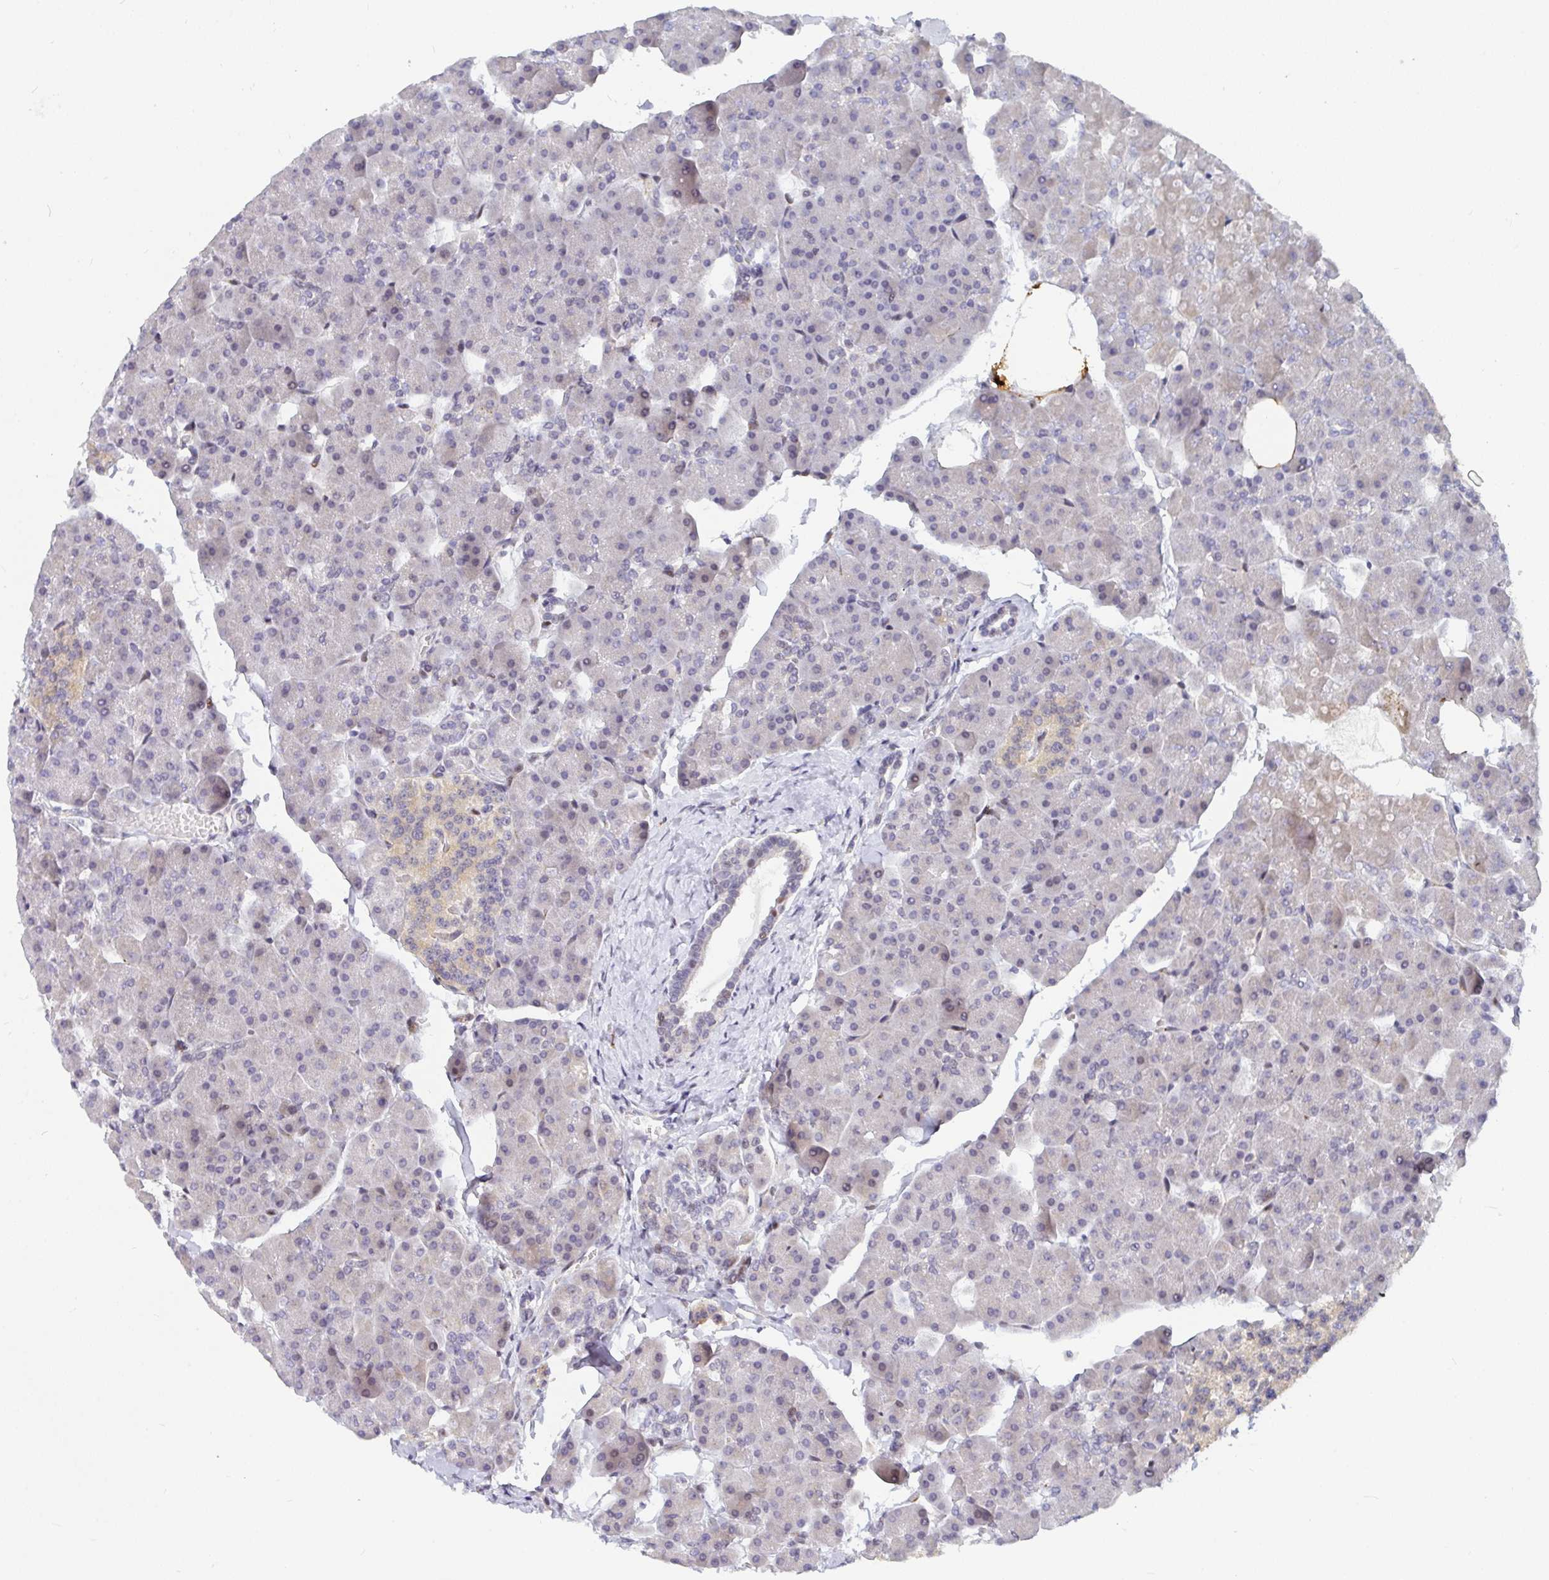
{"staining": {"intensity": "moderate", "quantity": "<25%", "location": "nuclear"}, "tissue": "pancreas", "cell_type": "Exocrine glandular cells", "image_type": "normal", "snomed": [{"axis": "morphology", "description": "Normal tissue, NOS"}, {"axis": "topography", "description": "Pancreas"}], "caption": "Immunohistochemistry (IHC) (DAB) staining of benign human pancreas exhibits moderate nuclear protein positivity in about <25% of exocrine glandular cells.", "gene": "ZIC3", "patient": {"sex": "male", "age": 35}}